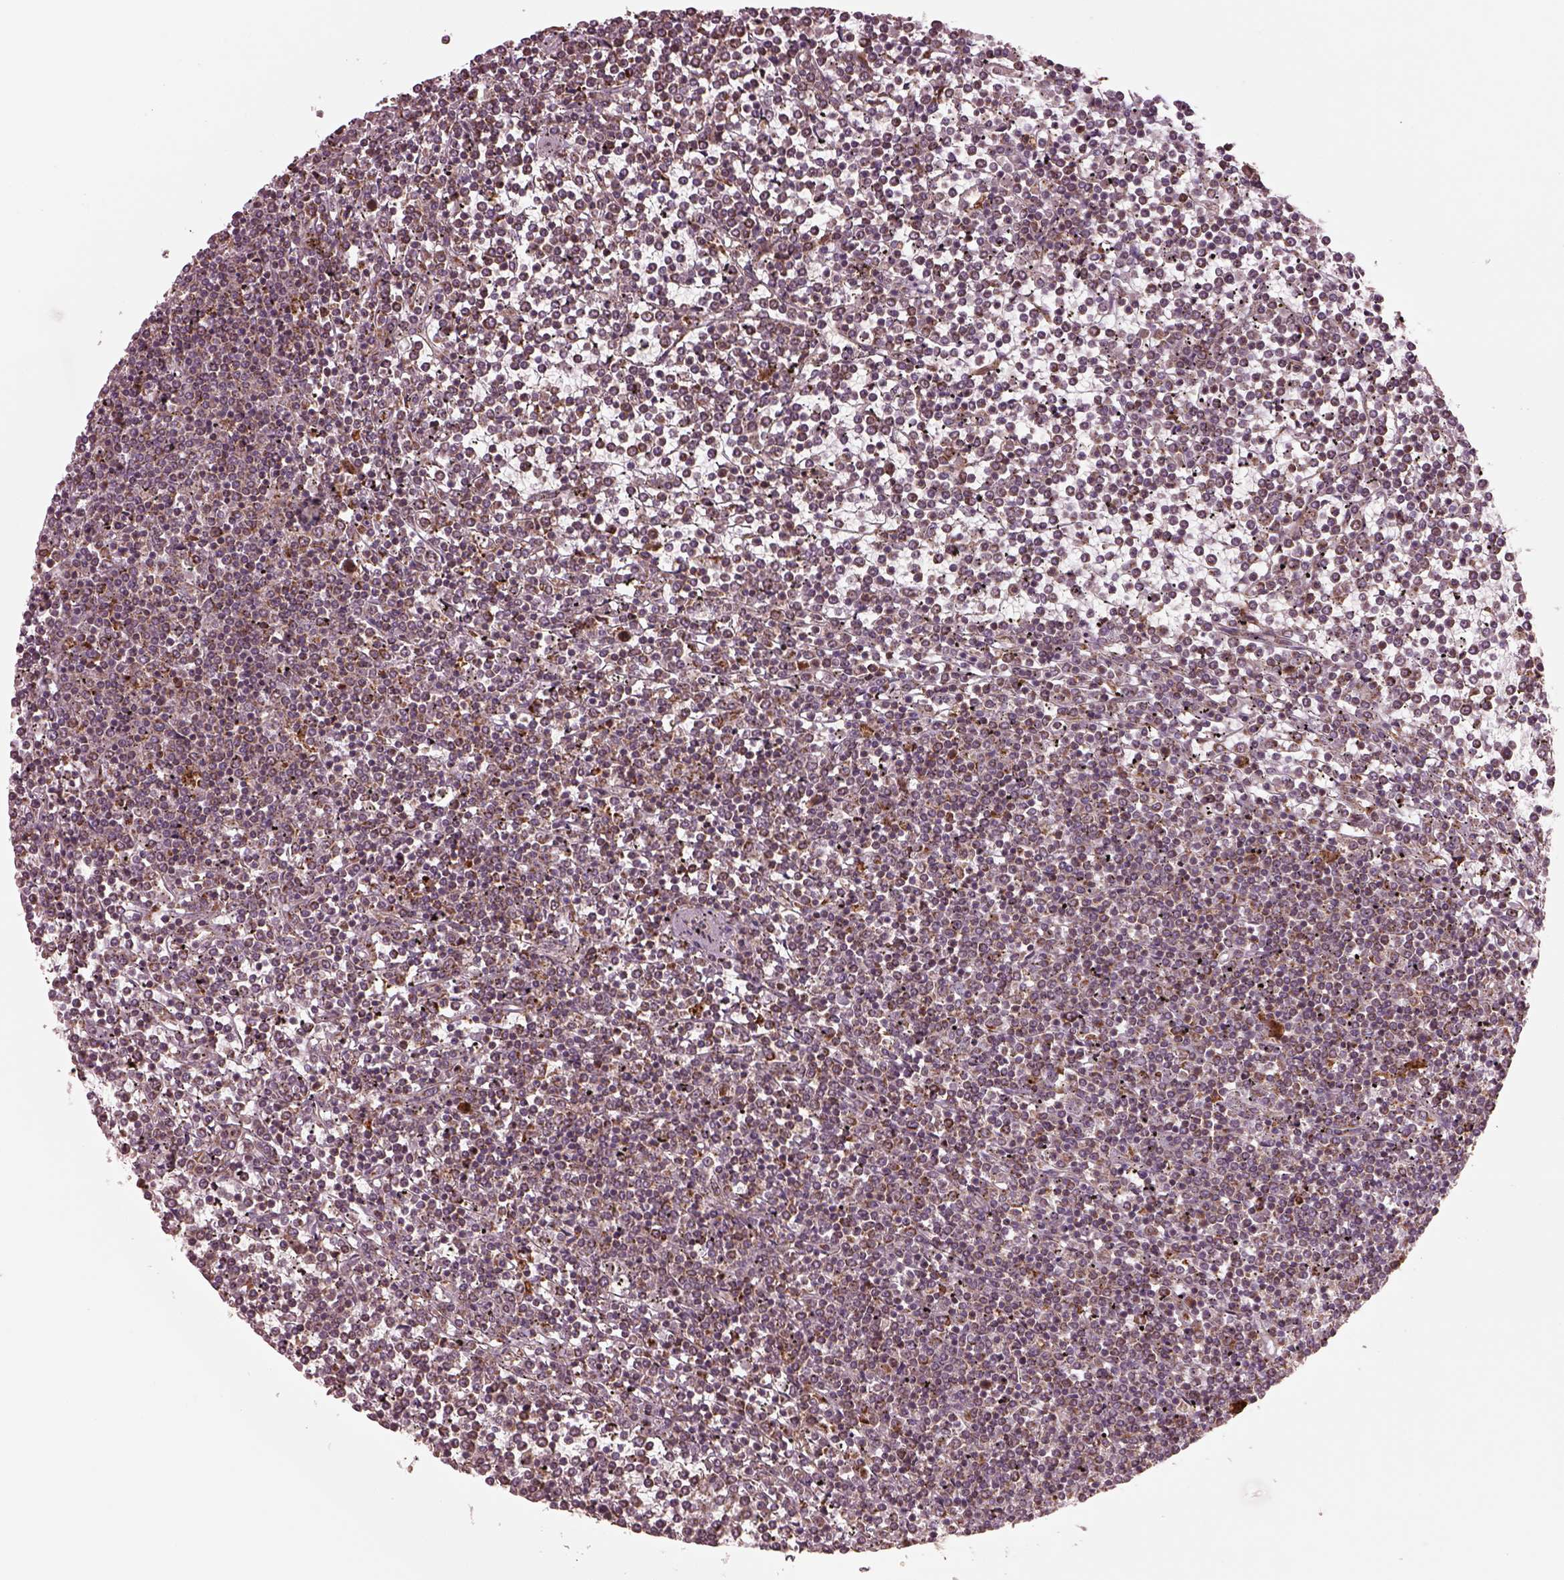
{"staining": {"intensity": "moderate", "quantity": "<25%", "location": "cytoplasmic/membranous"}, "tissue": "lymphoma", "cell_type": "Tumor cells", "image_type": "cancer", "snomed": [{"axis": "morphology", "description": "Malignant lymphoma, non-Hodgkin's type, Low grade"}, {"axis": "topography", "description": "Spleen"}], "caption": "Immunohistochemistry (IHC) micrograph of human lymphoma stained for a protein (brown), which shows low levels of moderate cytoplasmic/membranous positivity in about <25% of tumor cells.", "gene": "SEL1L3", "patient": {"sex": "female", "age": 19}}